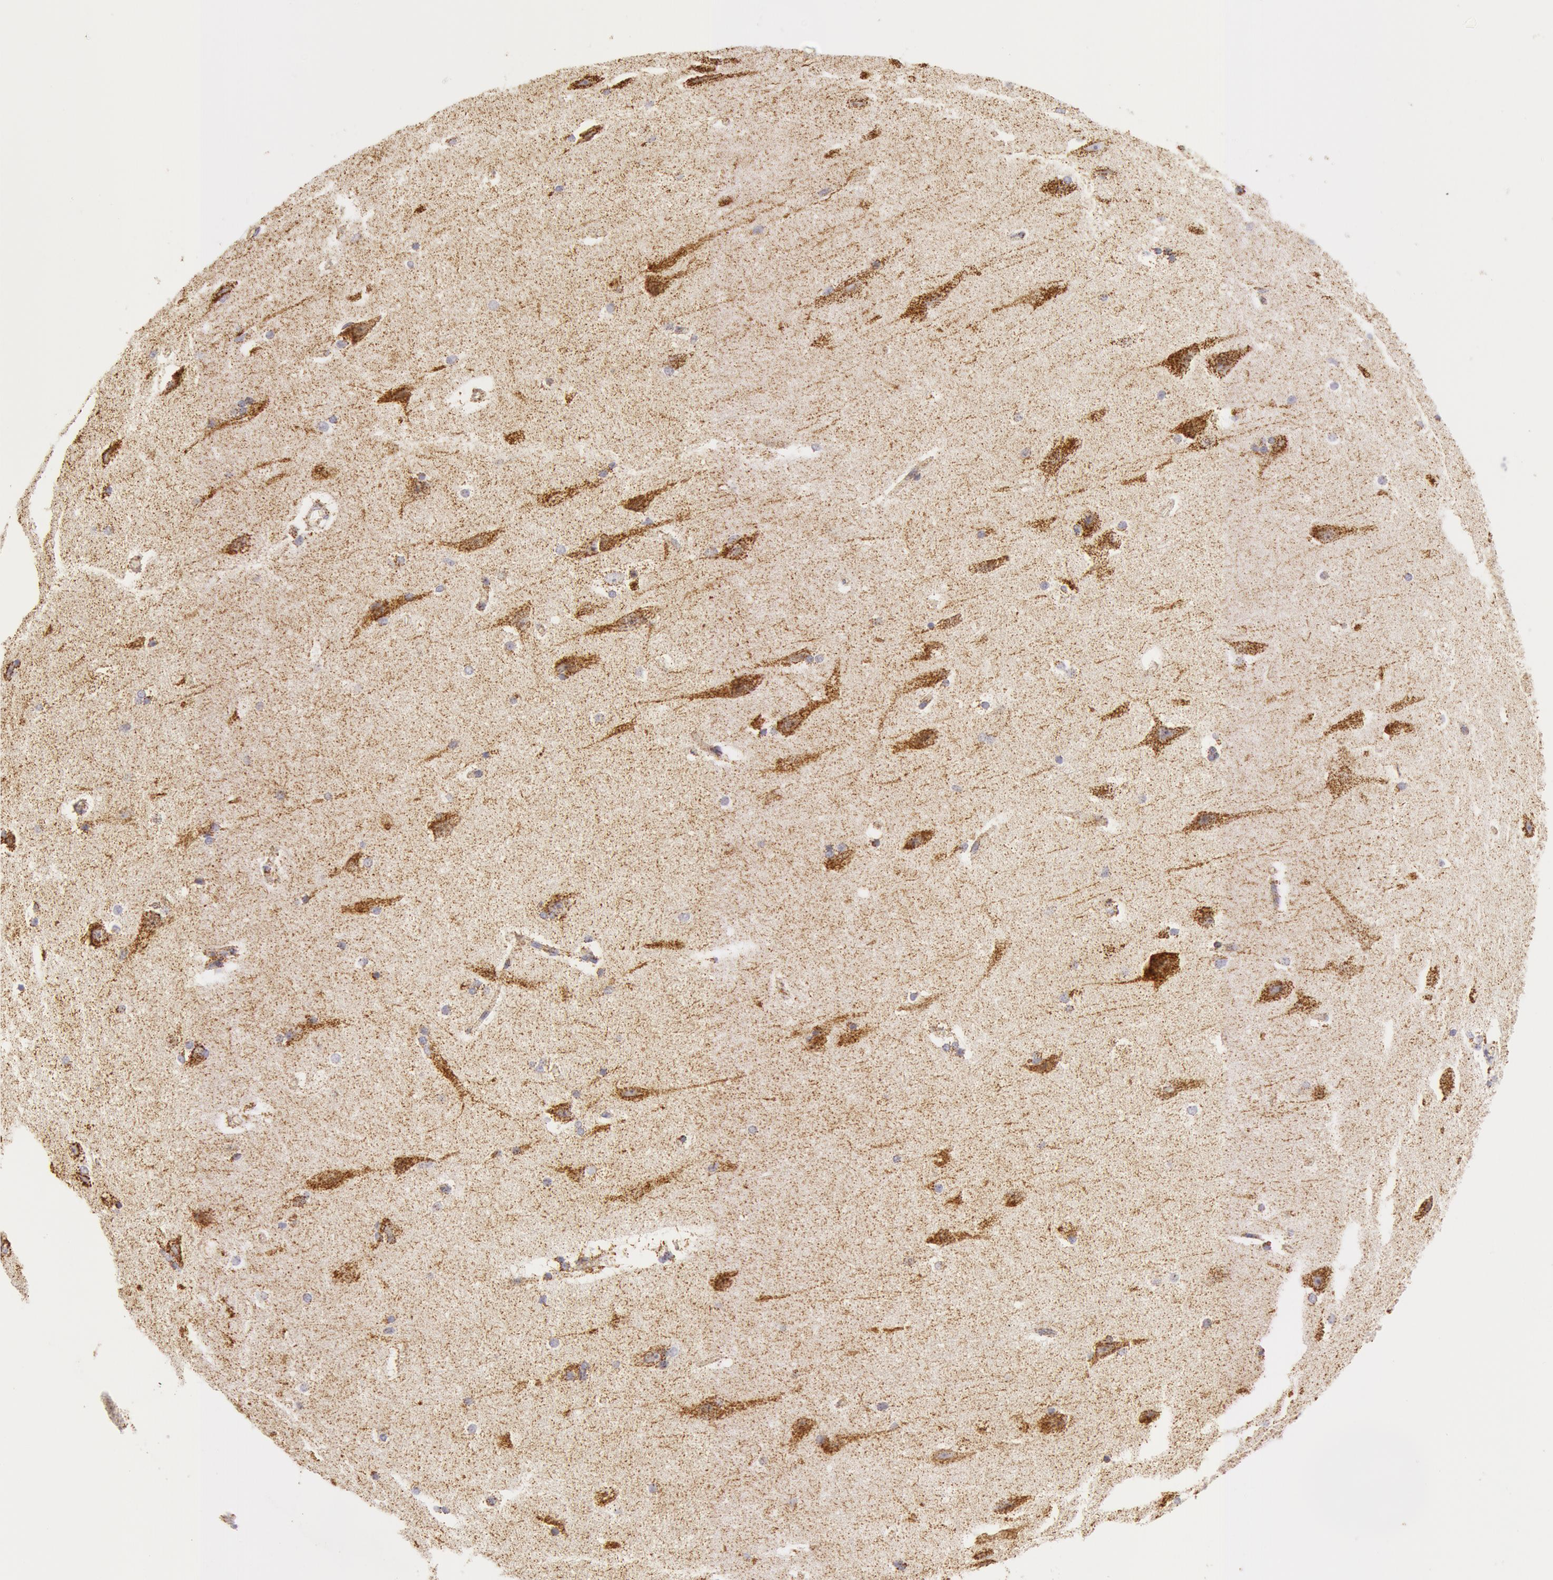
{"staining": {"intensity": "weak", "quantity": ">75%", "location": "cytoplasmic/membranous"}, "tissue": "cerebral cortex", "cell_type": "Endothelial cells", "image_type": "normal", "snomed": [{"axis": "morphology", "description": "Normal tissue, NOS"}, {"axis": "topography", "description": "Cerebral cortex"}, {"axis": "topography", "description": "Hippocampus"}], "caption": "Protein staining by immunohistochemistry reveals weak cytoplasmic/membranous expression in approximately >75% of endothelial cells in normal cerebral cortex. (Stains: DAB in brown, nuclei in blue, Microscopy: brightfield microscopy at high magnification).", "gene": "ATP5F1B", "patient": {"sex": "female", "age": 19}}